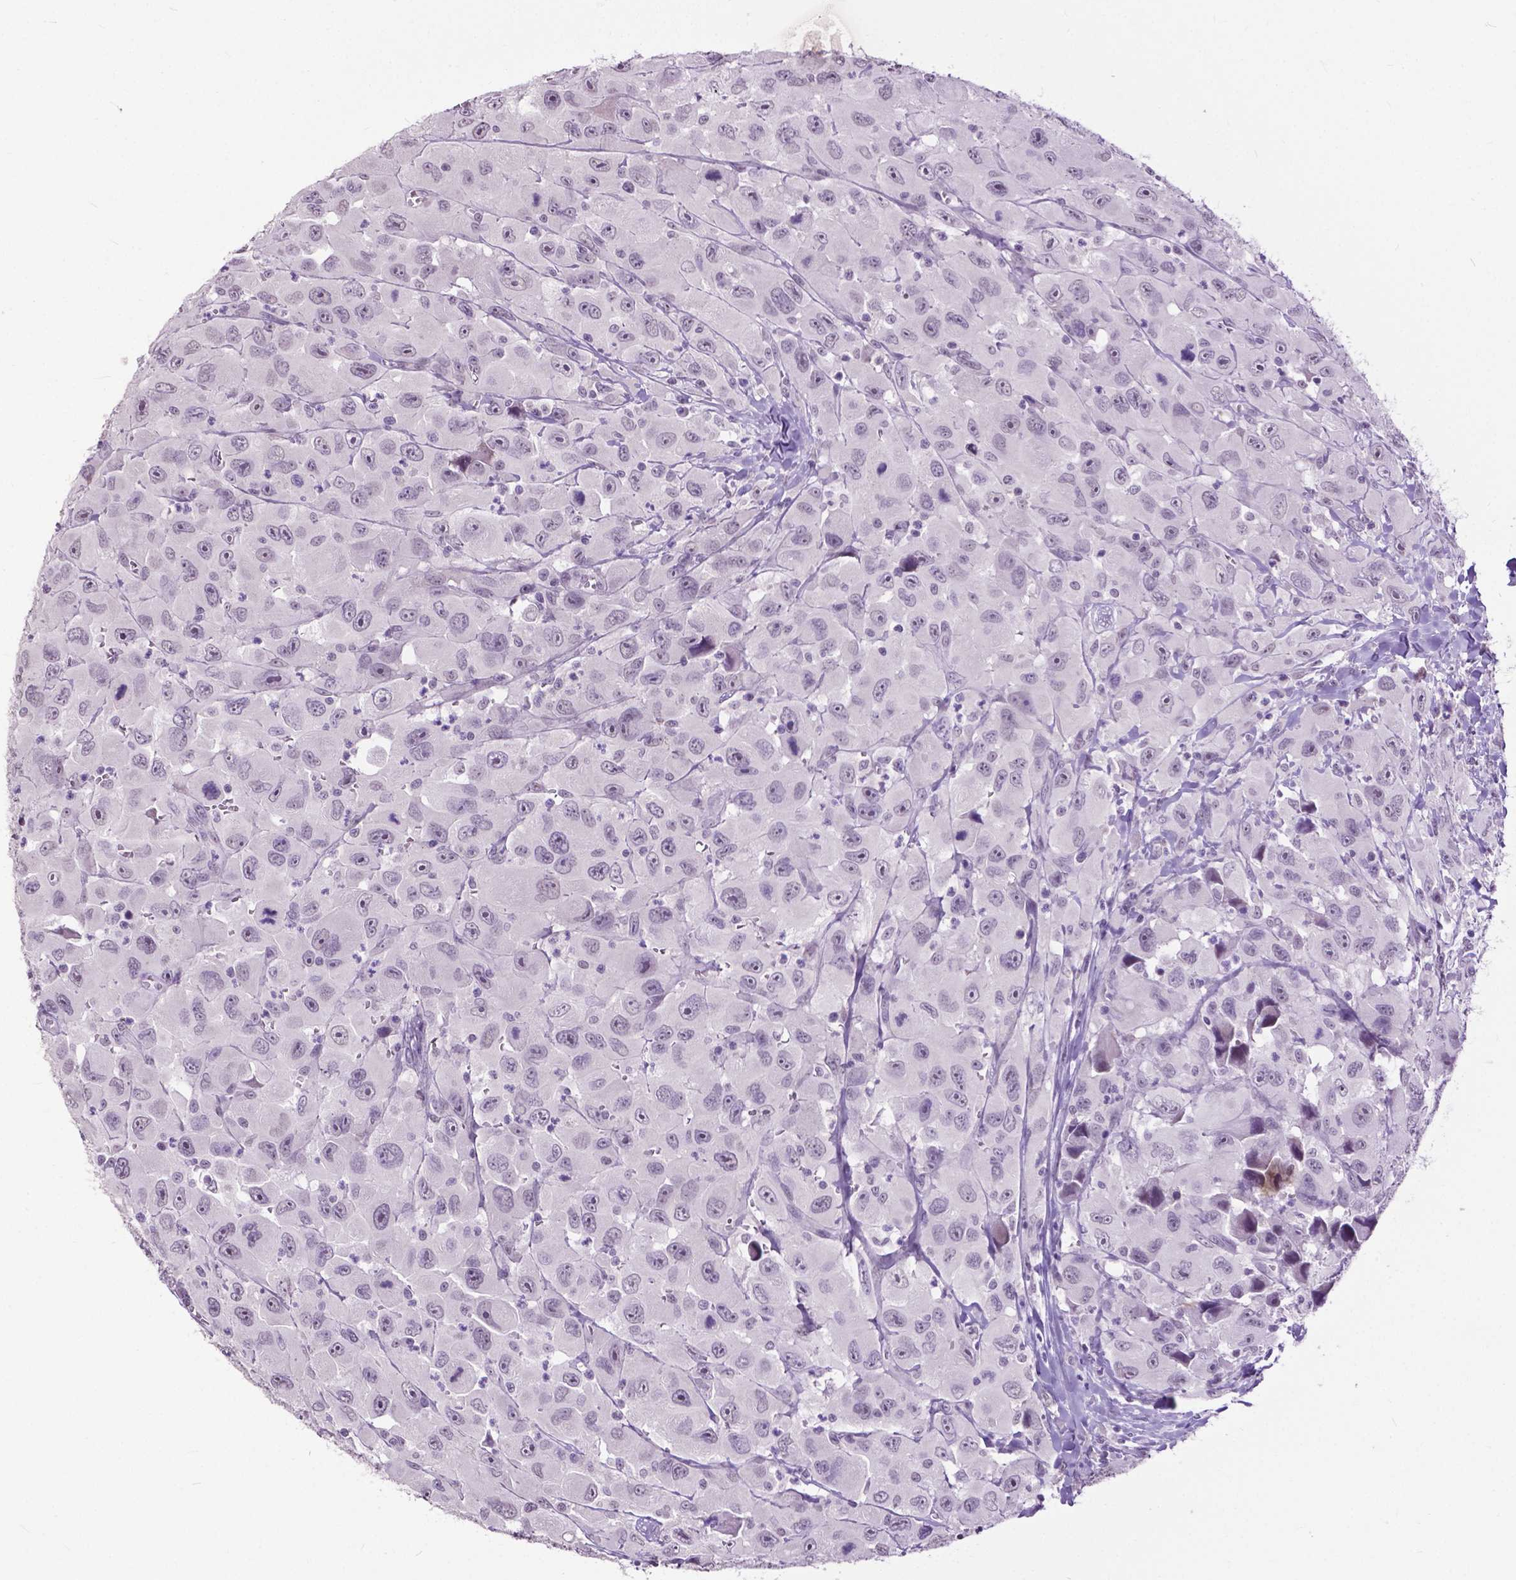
{"staining": {"intensity": "negative", "quantity": "none", "location": "none"}, "tissue": "head and neck cancer", "cell_type": "Tumor cells", "image_type": "cancer", "snomed": [{"axis": "morphology", "description": "Squamous cell carcinoma, NOS"}, {"axis": "morphology", "description": "Squamous cell carcinoma, metastatic, NOS"}, {"axis": "topography", "description": "Oral tissue"}, {"axis": "topography", "description": "Head-Neck"}], "caption": "Micrograph shows no protein positivity in tumor cells of squamous cell carcinoma (head and neck) tissue.", "gene": "GPR37L1", "patient": {"sex": "female", "age": 85}}